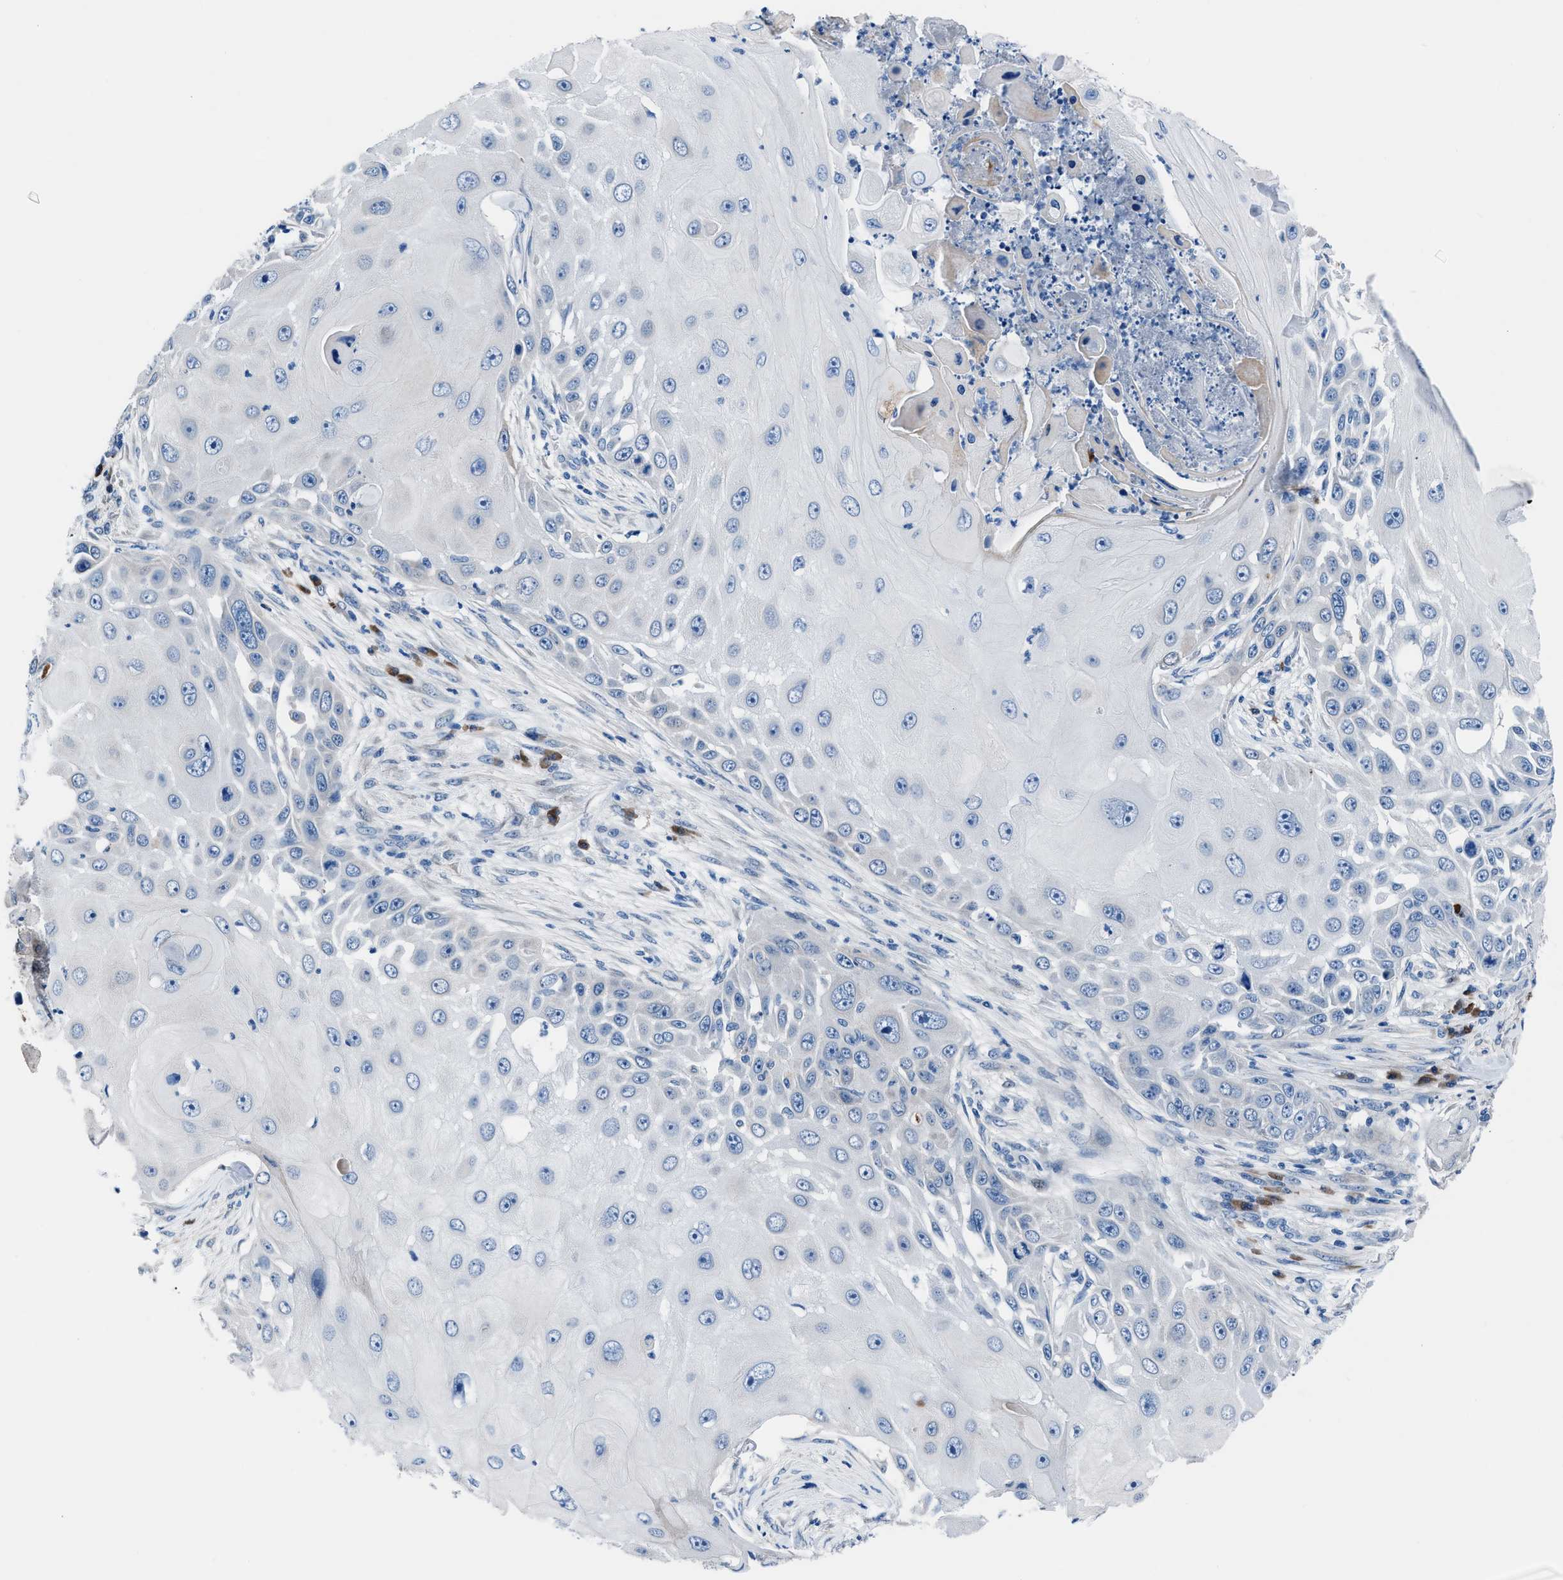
{"staining": {"intensity": "negative", "quantity": "none", "location": "none"}, "tissue": "skin cancer", "cell_type": "Tumor cells", "image_type": "cancer", "snomed": [{"axis": "morphology", "description": "Squamous cell carcinoma, NOS"}, {"axis": "topography", "description": "Skin"}], "caption": "The photomicrograph reveals no staining of tumor cells in squamous cell carcinoma (skin).", "gene": "UAP1", "patient": {"sex": "female", "age": 44}}